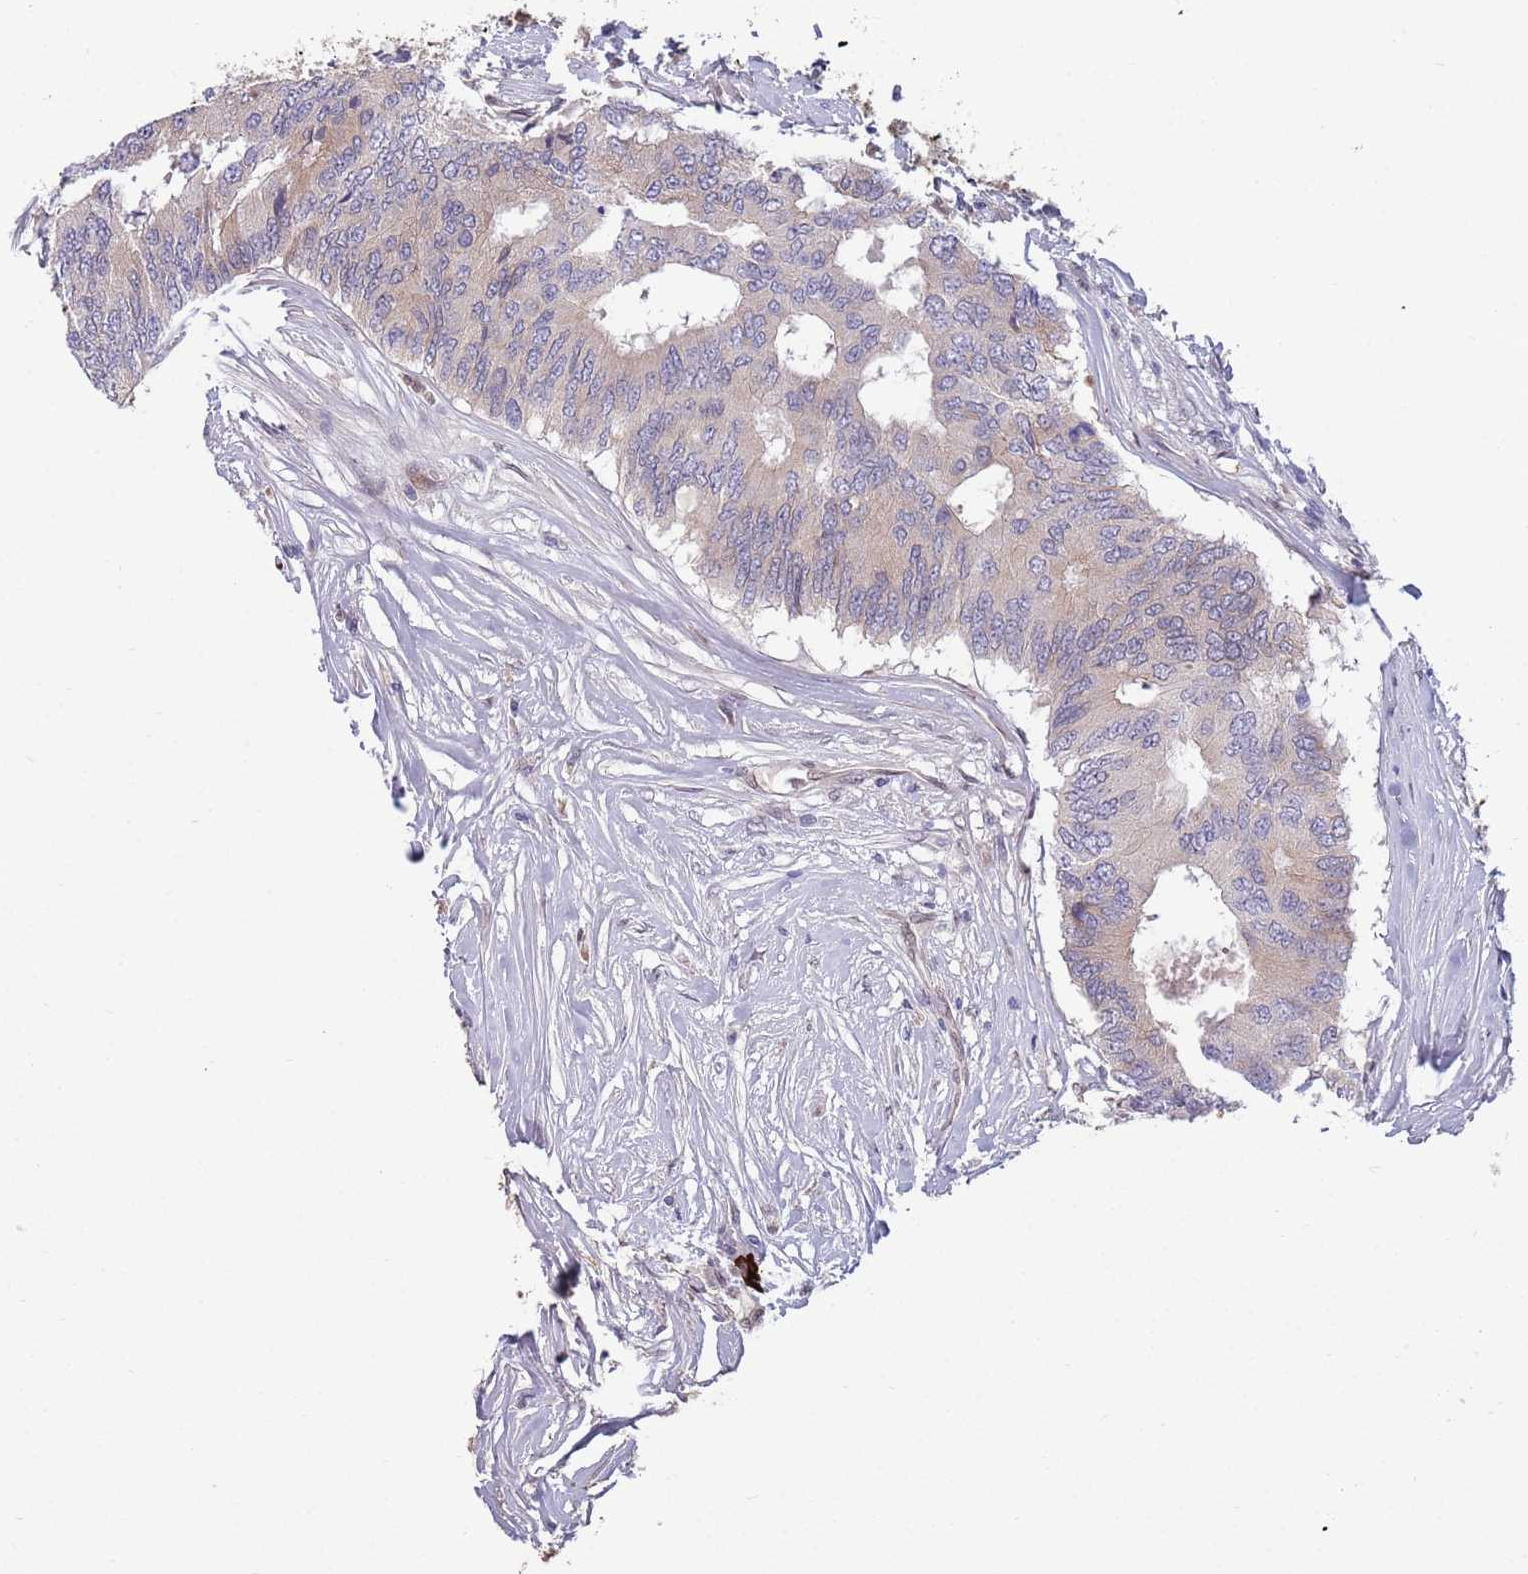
{"staining": {"intensity": "negative", "quantity": "none", "location": "none"}, "tissue": "colorectal cancer", "cell_type": "Tumor cells", "image_type": "cancer", "snomed": [{"axis": "morphology", "description": "Adenocarcinoma, NOS"}, {"axis": "topography", "description": "Colon"}], "caption": "Immunohistochemistry image of human colorectal cancer stained for a protein (brown), which exhibits no positivity in tumor cells.", "gene": "NLRP6", "patient": {"sex": "male", "age": 71}}